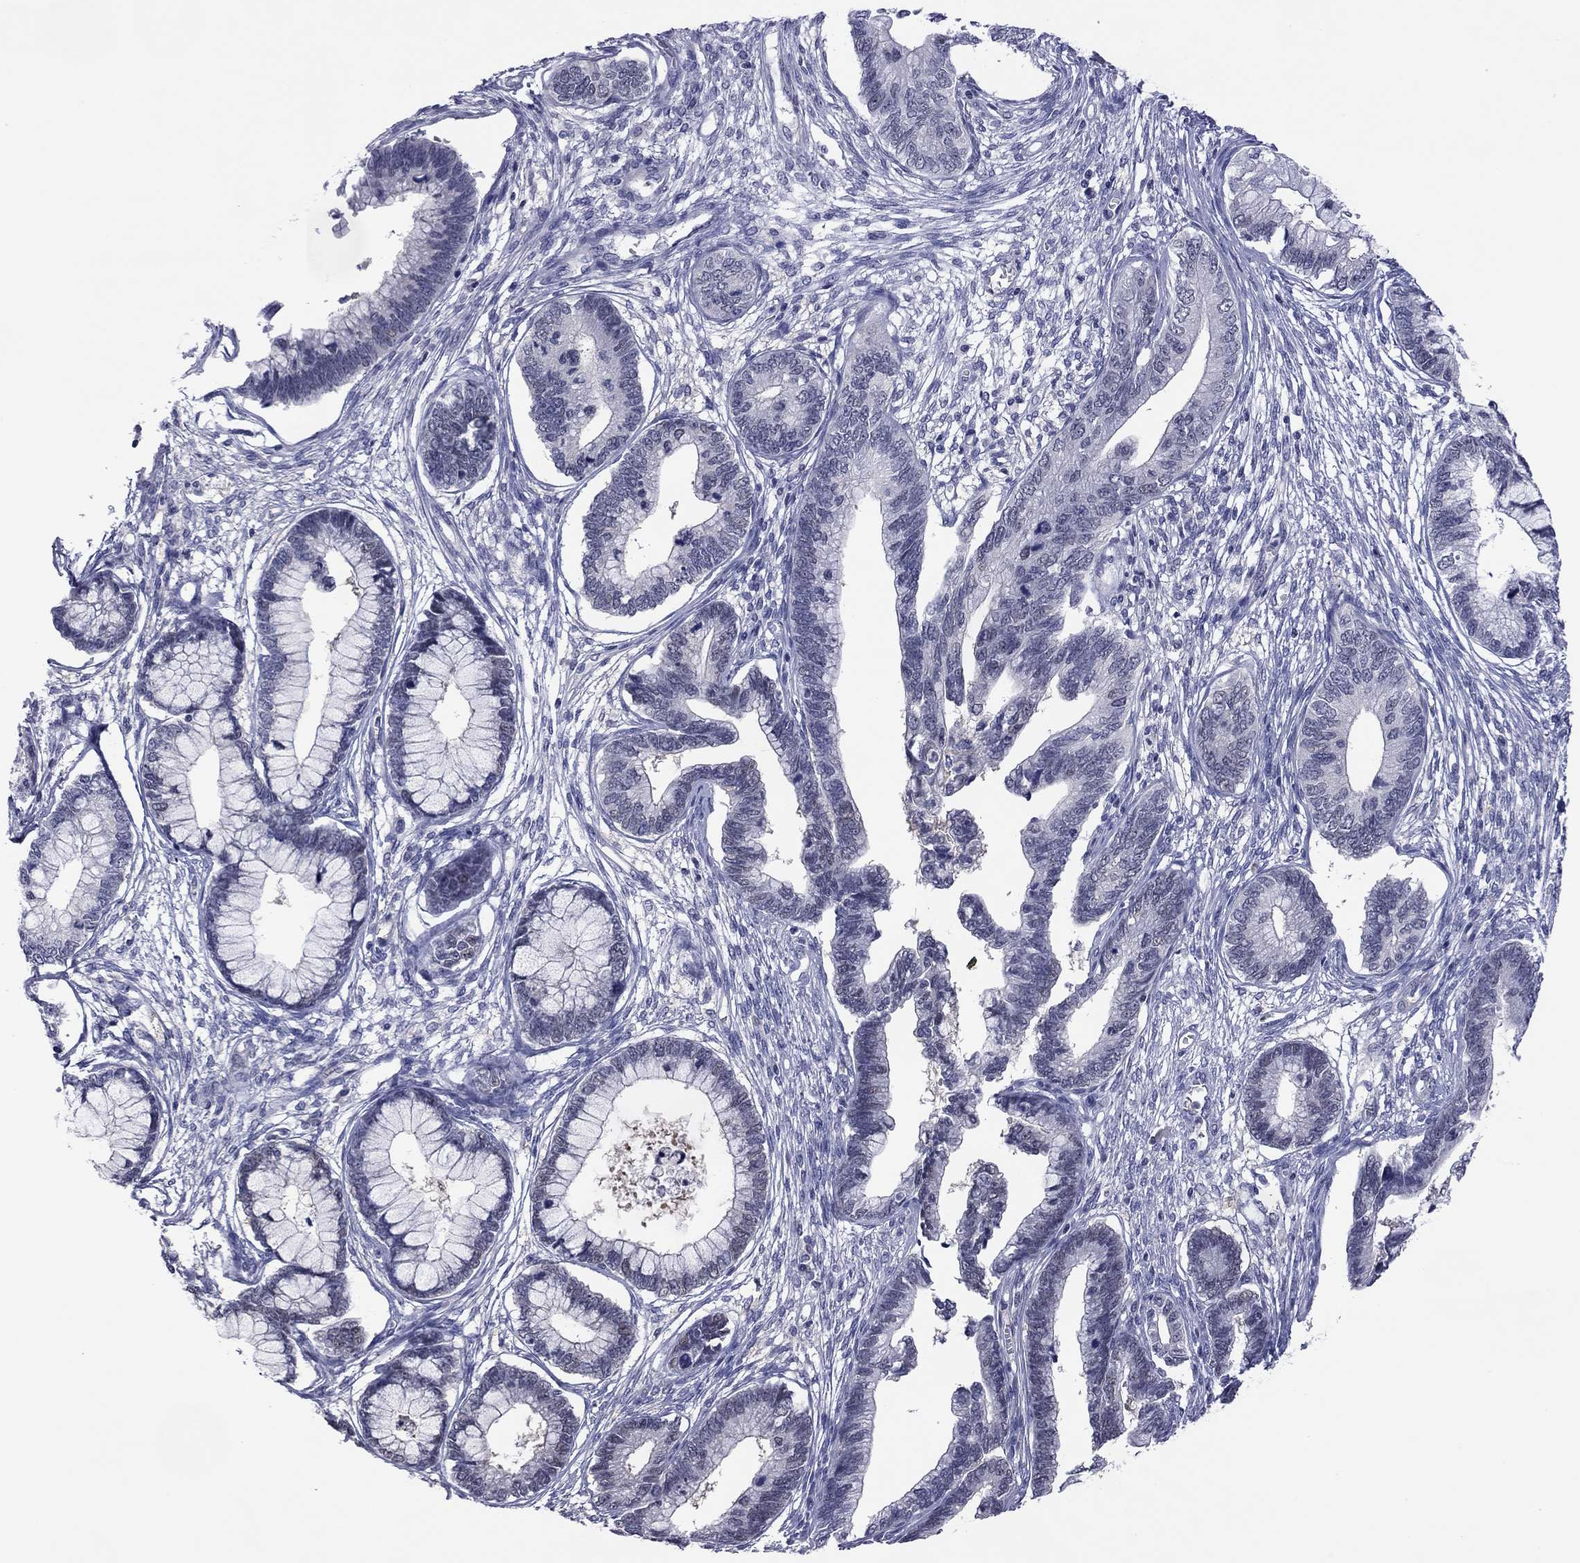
{"staining": {"intensity": "negative", "quantity": "none", "location": "none"}, "tissue": "cervical cancer", "cell_type": "Tumor cells", "image_type": "cancer", "snomed": [{"axis": "morphology", "description": "Adenocarcinoma, NOS"}, {"axis": "topography", "description": "Cervix"}], "caption": "A micrograph of cervical cancer stained for a protein shows no brown staining in tumor cells. (IHC, brightfield microscopy, high magnification).", "gene": "POU5F2", "patient": {"sex": "female", "age": 44}}